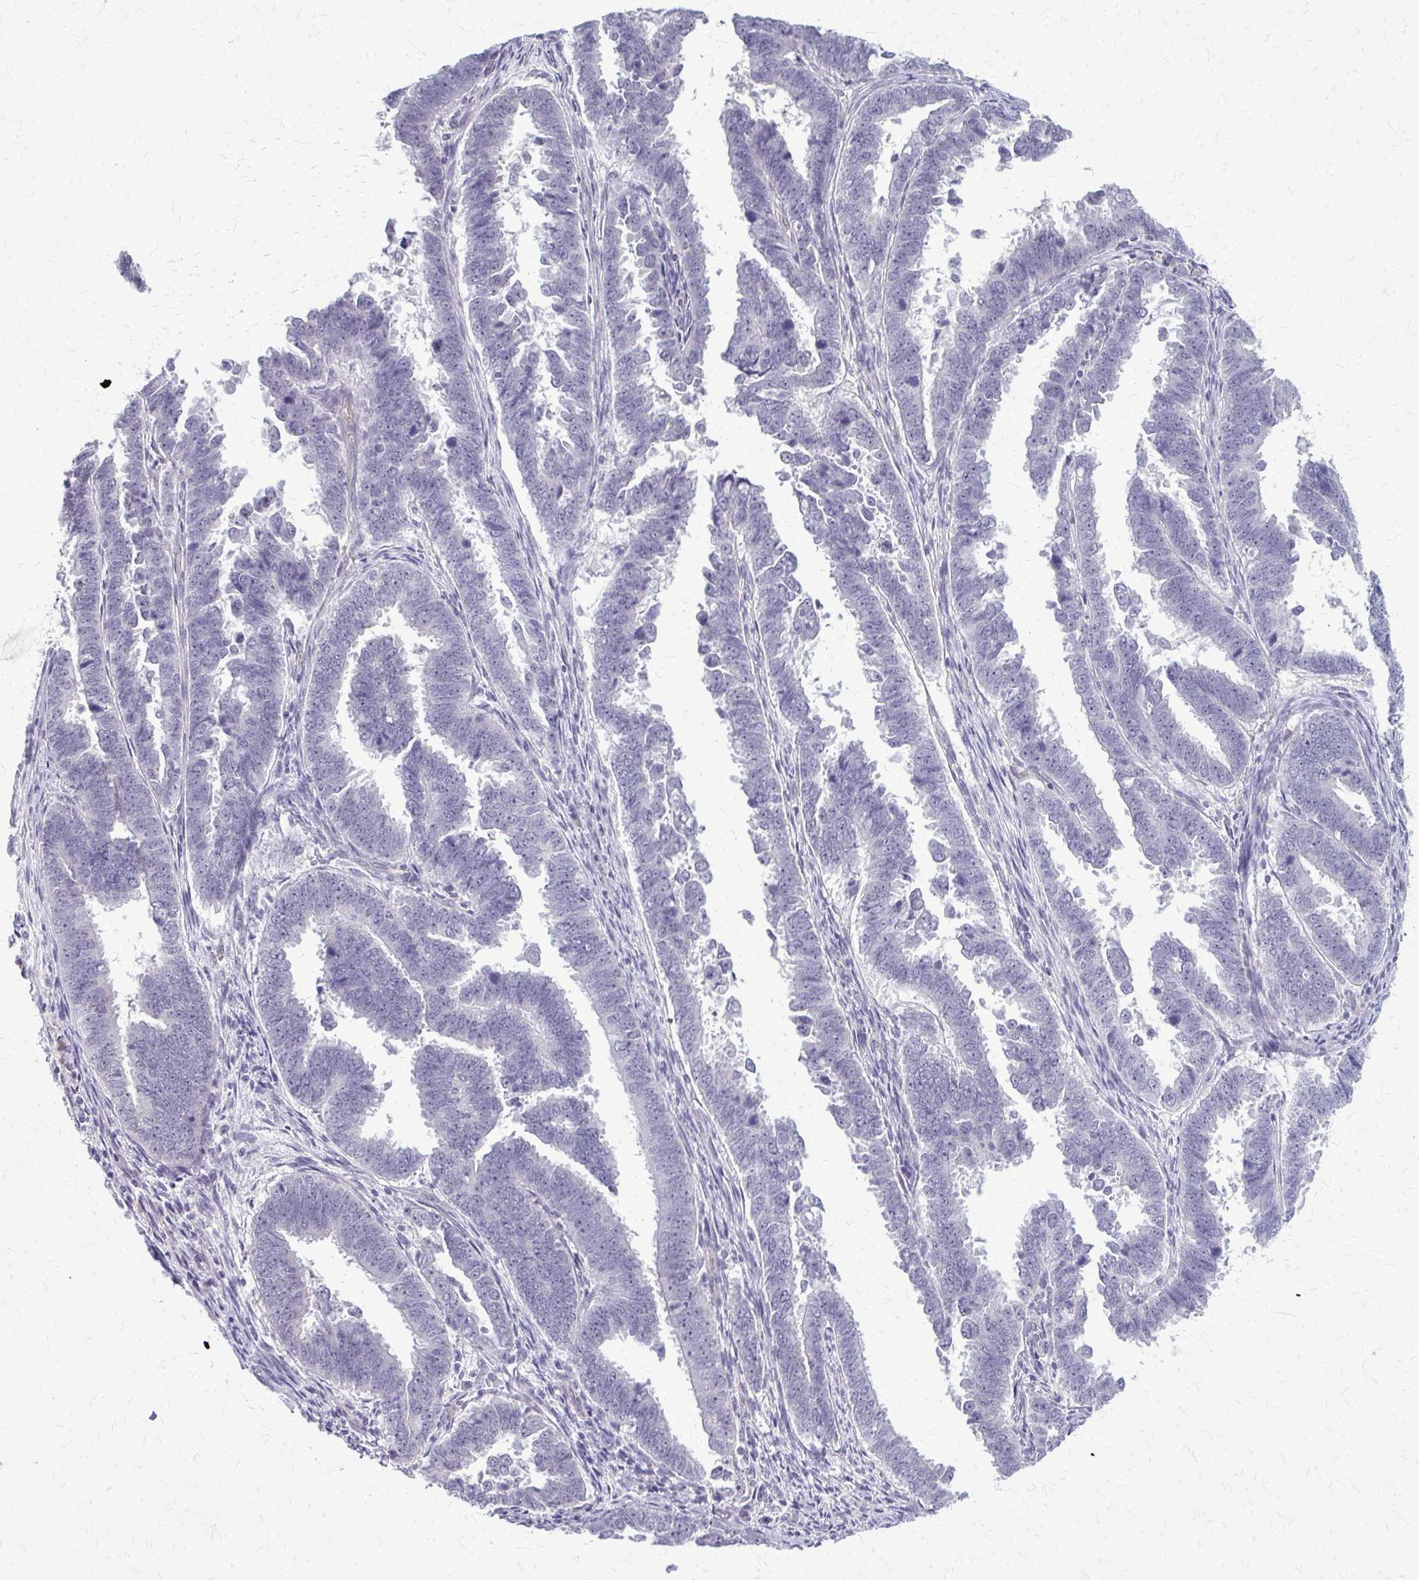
{"staining": {"intensity": "negative", "quantity": "none", "location": "none"}, "tissue": "endometrial cancer", "cell_type": "Tumor cells", "image_type": "cancer", "snomed": [{"axis": "morphology", "description": "Adenocarcinoma, NOS"}, {"axis": "topography", "description": "Endometrium"}], "caption": "The IHC photomicrograph has no significant expression in tumor cells of adenocarcinoma (endometrial) tissue. The staining was performed using DAB (3,3'-diaminobenzidine) to visualize the protein expression in brown, while the nuclei were stained in blue with hematoxylin (Magnification: 20x).", "gene": "PLCB1", "patient": {"sex": "female", "age": 75}}